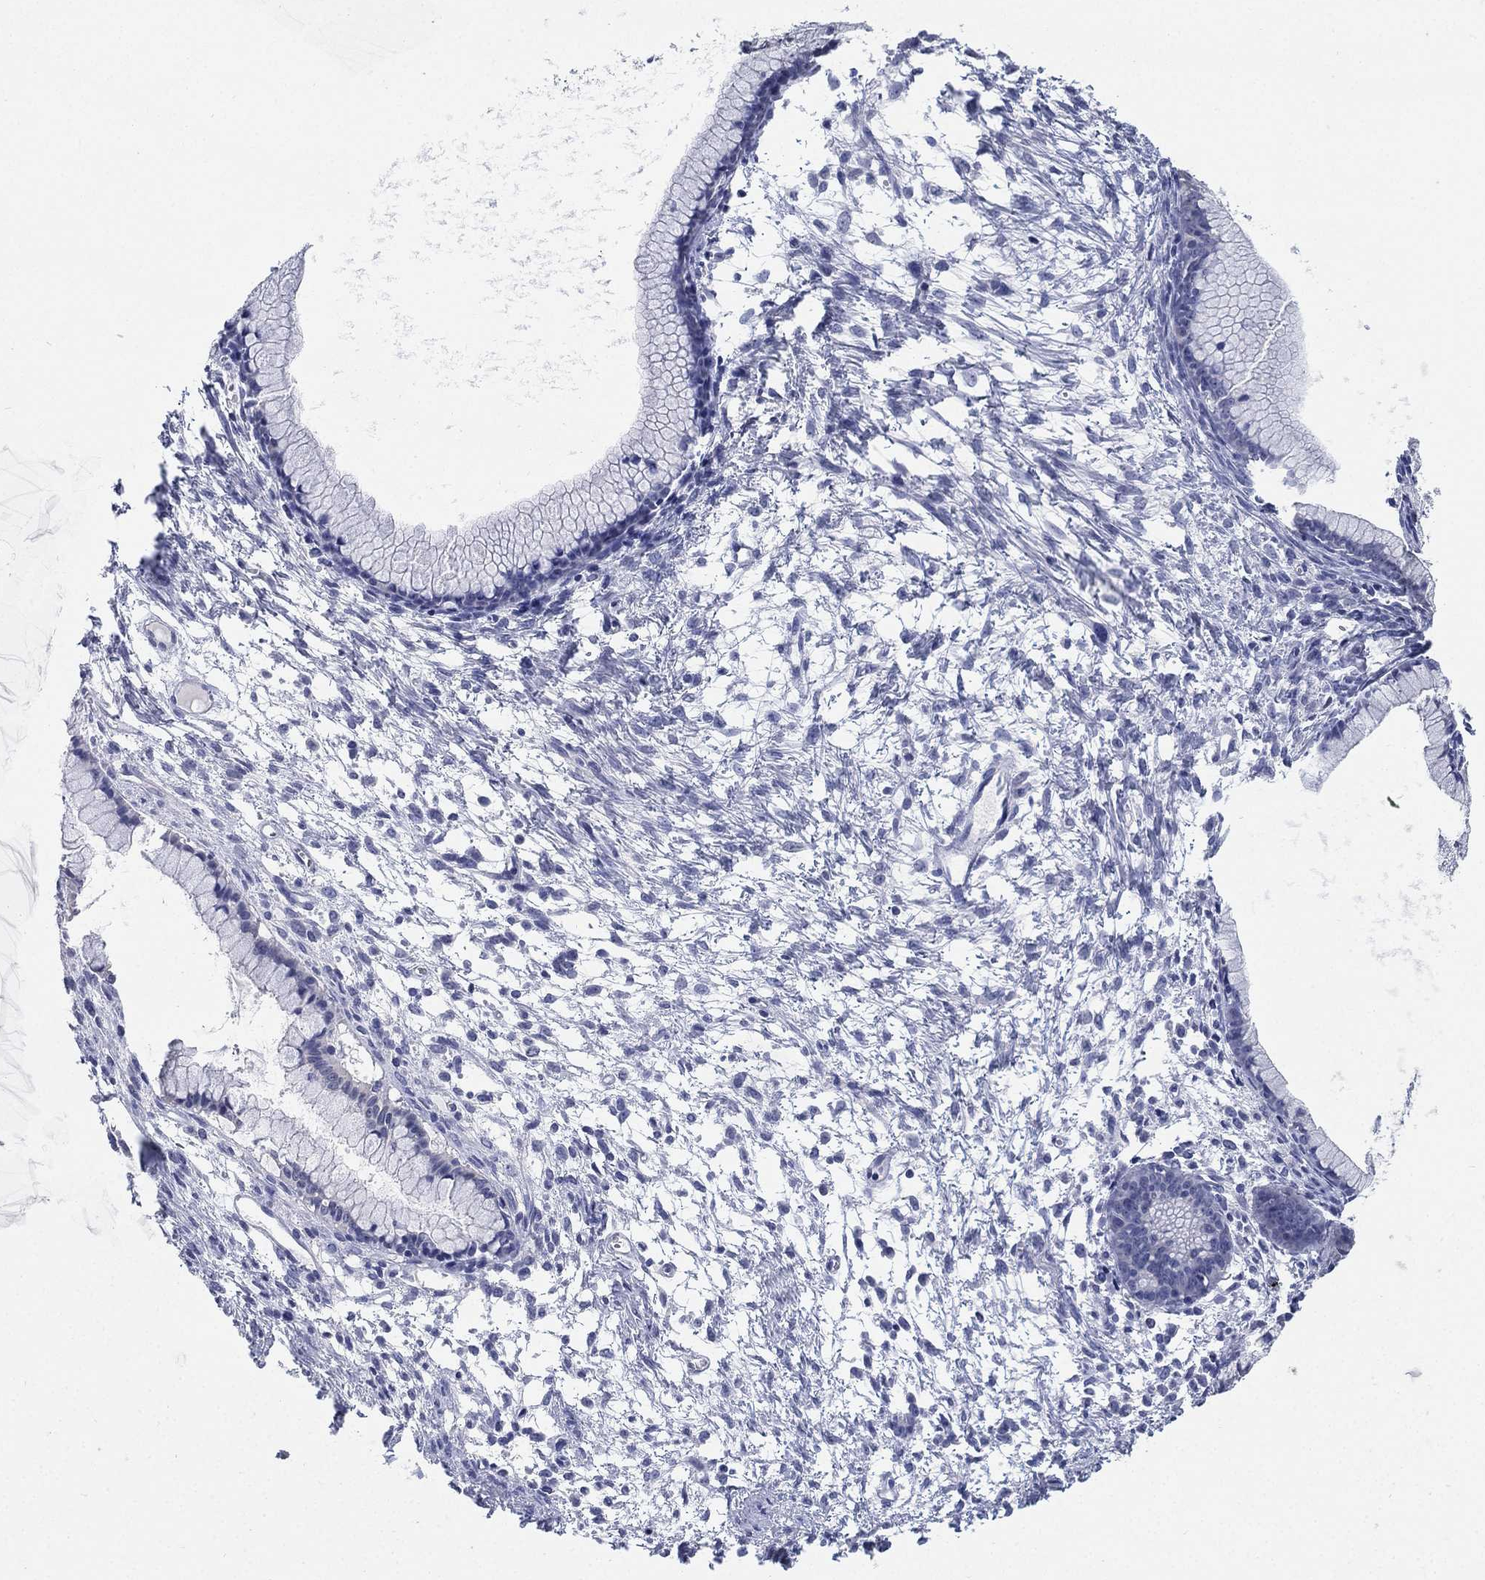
{"staining": {"intensity": "negative", "quantity": "none", "location": "none"}, "tissue": "ovarian cancer", "cell_type": "Tumor cells", "image_type": "cancer", "snomed": [{"axis": "morphology", "description": "Cystadenocarcinoma, mucinous, NOS"}, {"axis": "topography", "description": "Ovary"}], "caption": "The immunohistochemistry photomicrograph has no significant expression in tumor cells of ovarian cancer (mucinous cystadenocarcinoma) tissue.", "gene": "IYD", "patient": {"sex": "female", "age": 41}}